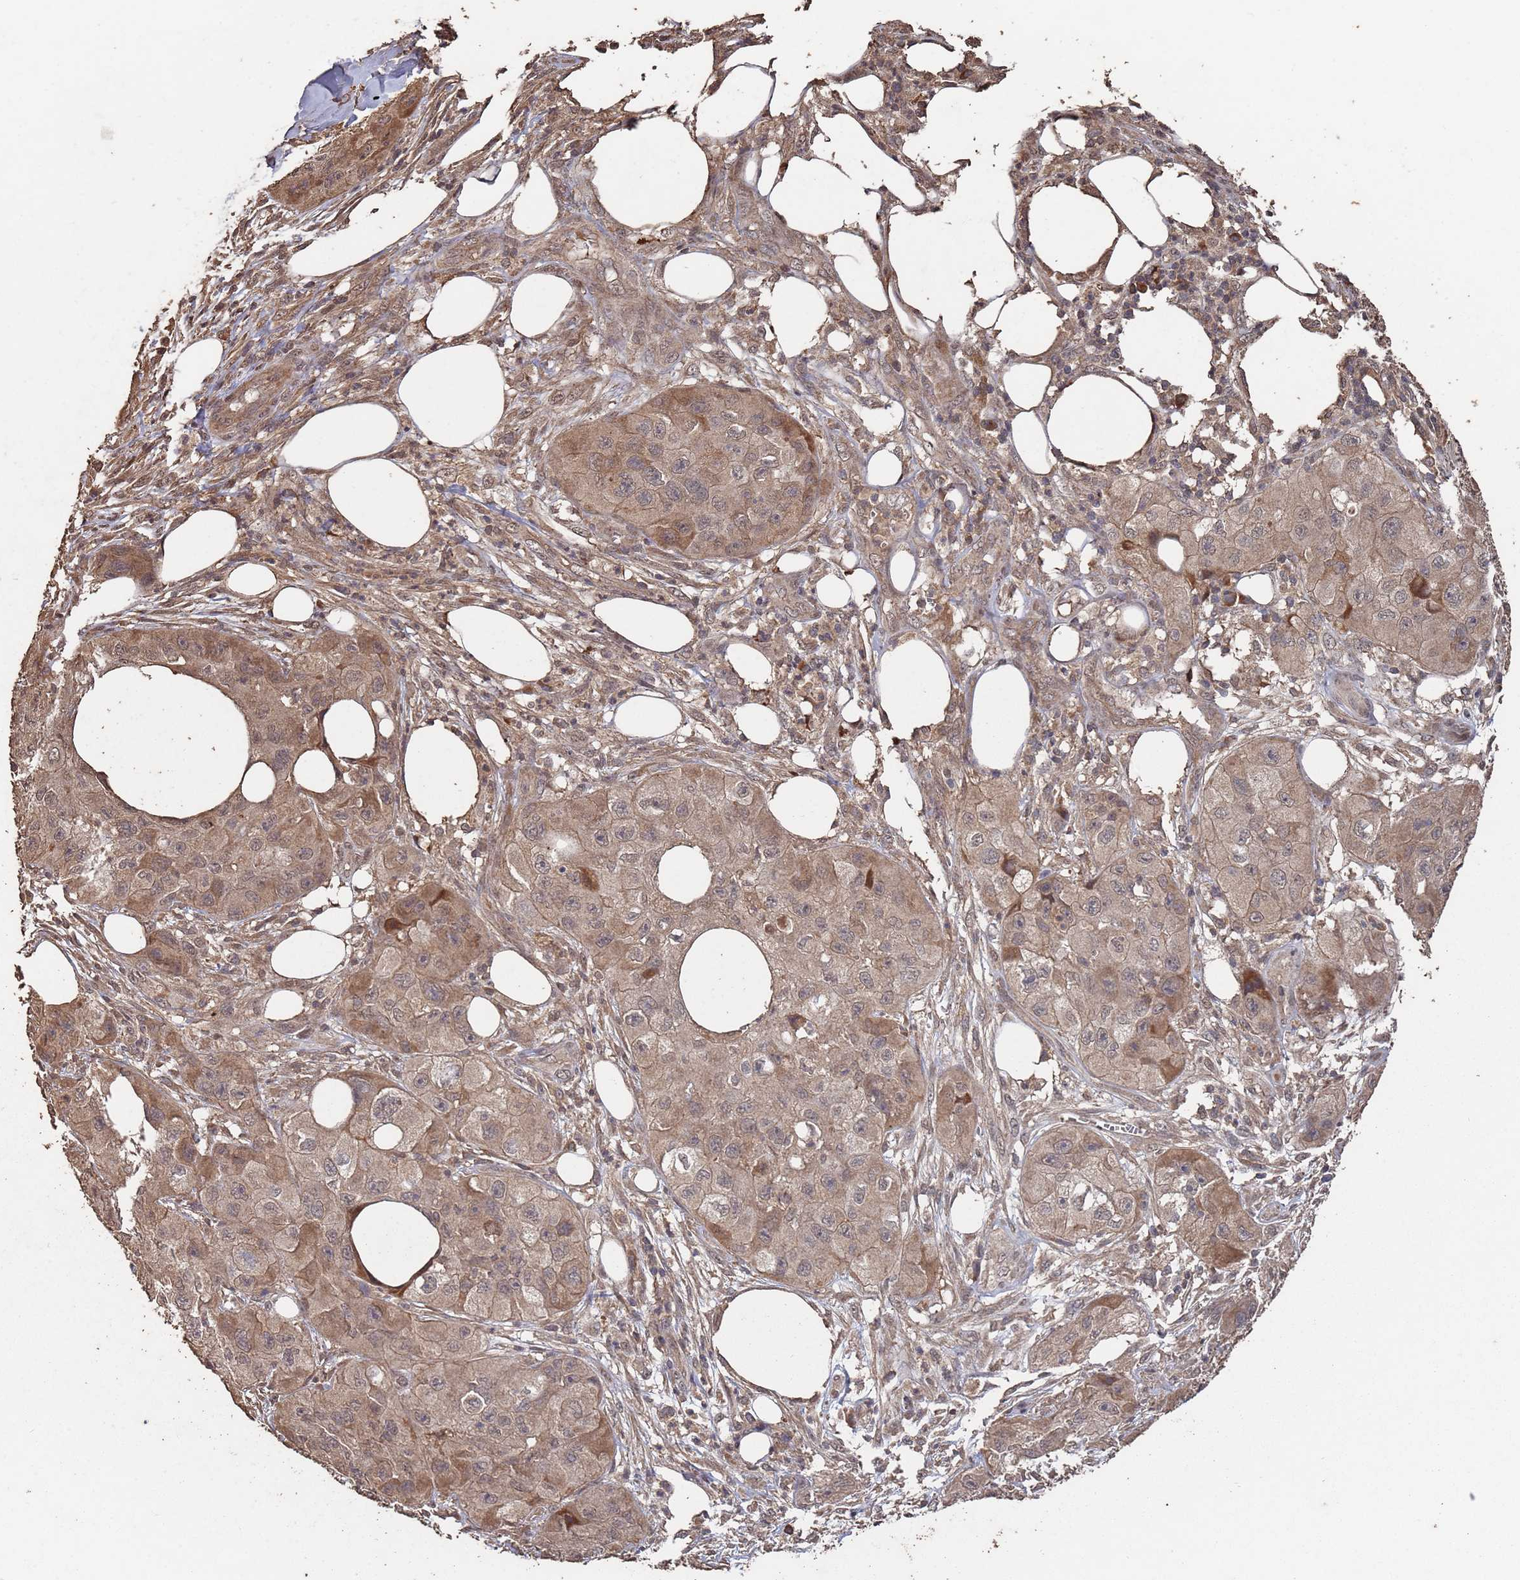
{"staining": {"intensity": "moderate", "quantity": ">75%", "location": "cytoplasmic/membranous"}, "tissue": "skin cancer", "cell_type": "Tumor cells", "image_type": "cancer", "snomed": [{"axis": "morphology", "description": "Squamous cell carcinoma, NOS"}, {"axis": "topography", "description": "Skin"}, {"axis": "topography", "description": "Subcutis"}], "caption": "This histopathology image reveals immunohistochemistry staining of skin cancer (squamous cell carcinoma), with medium moderate cytoplasmic/membranous expression in about >75% of tumor cells.", "gene": "FRAT1", "patient": {"sex": "male", "age": 73}}